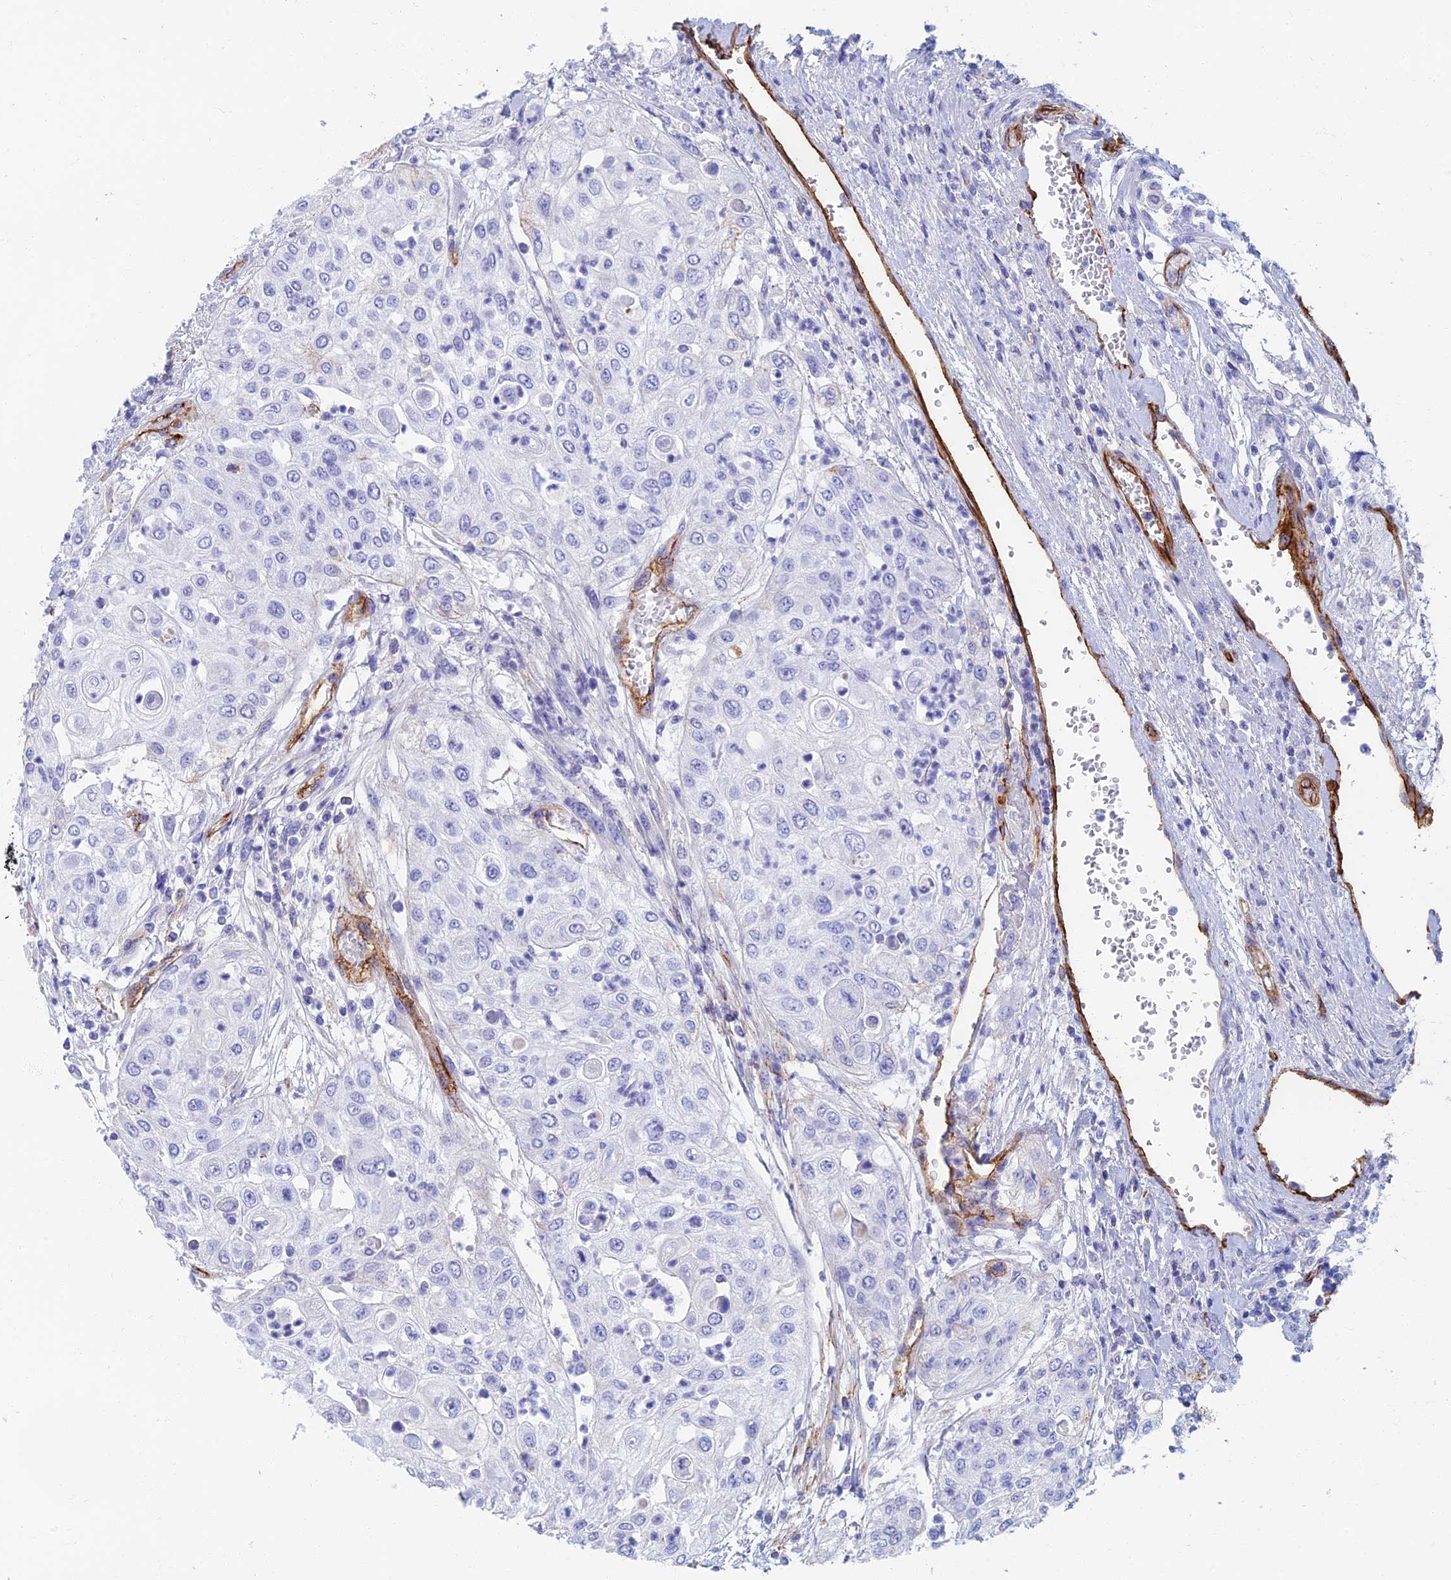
{"staining": {"intensity": "negative", "quantity": "none", "location": "none"}, "tissue": "urothelial cancer", "cell_type": "Tumor cells", "image_type": "cancer", "snomed": [{"axis": "morphology", "description": "Urothelial carcinoma, High grade"}, {"axis": "topography", "description": "Urinary bladder"}], "caption": "Immunohistochemical staining of human urothelial cancer displays no significant staining in tumor cells. (IHC, brightfield microscopy, high magnification).", "gene": "ETFRF1", "patient": {"sex": "female", "age": 79}}